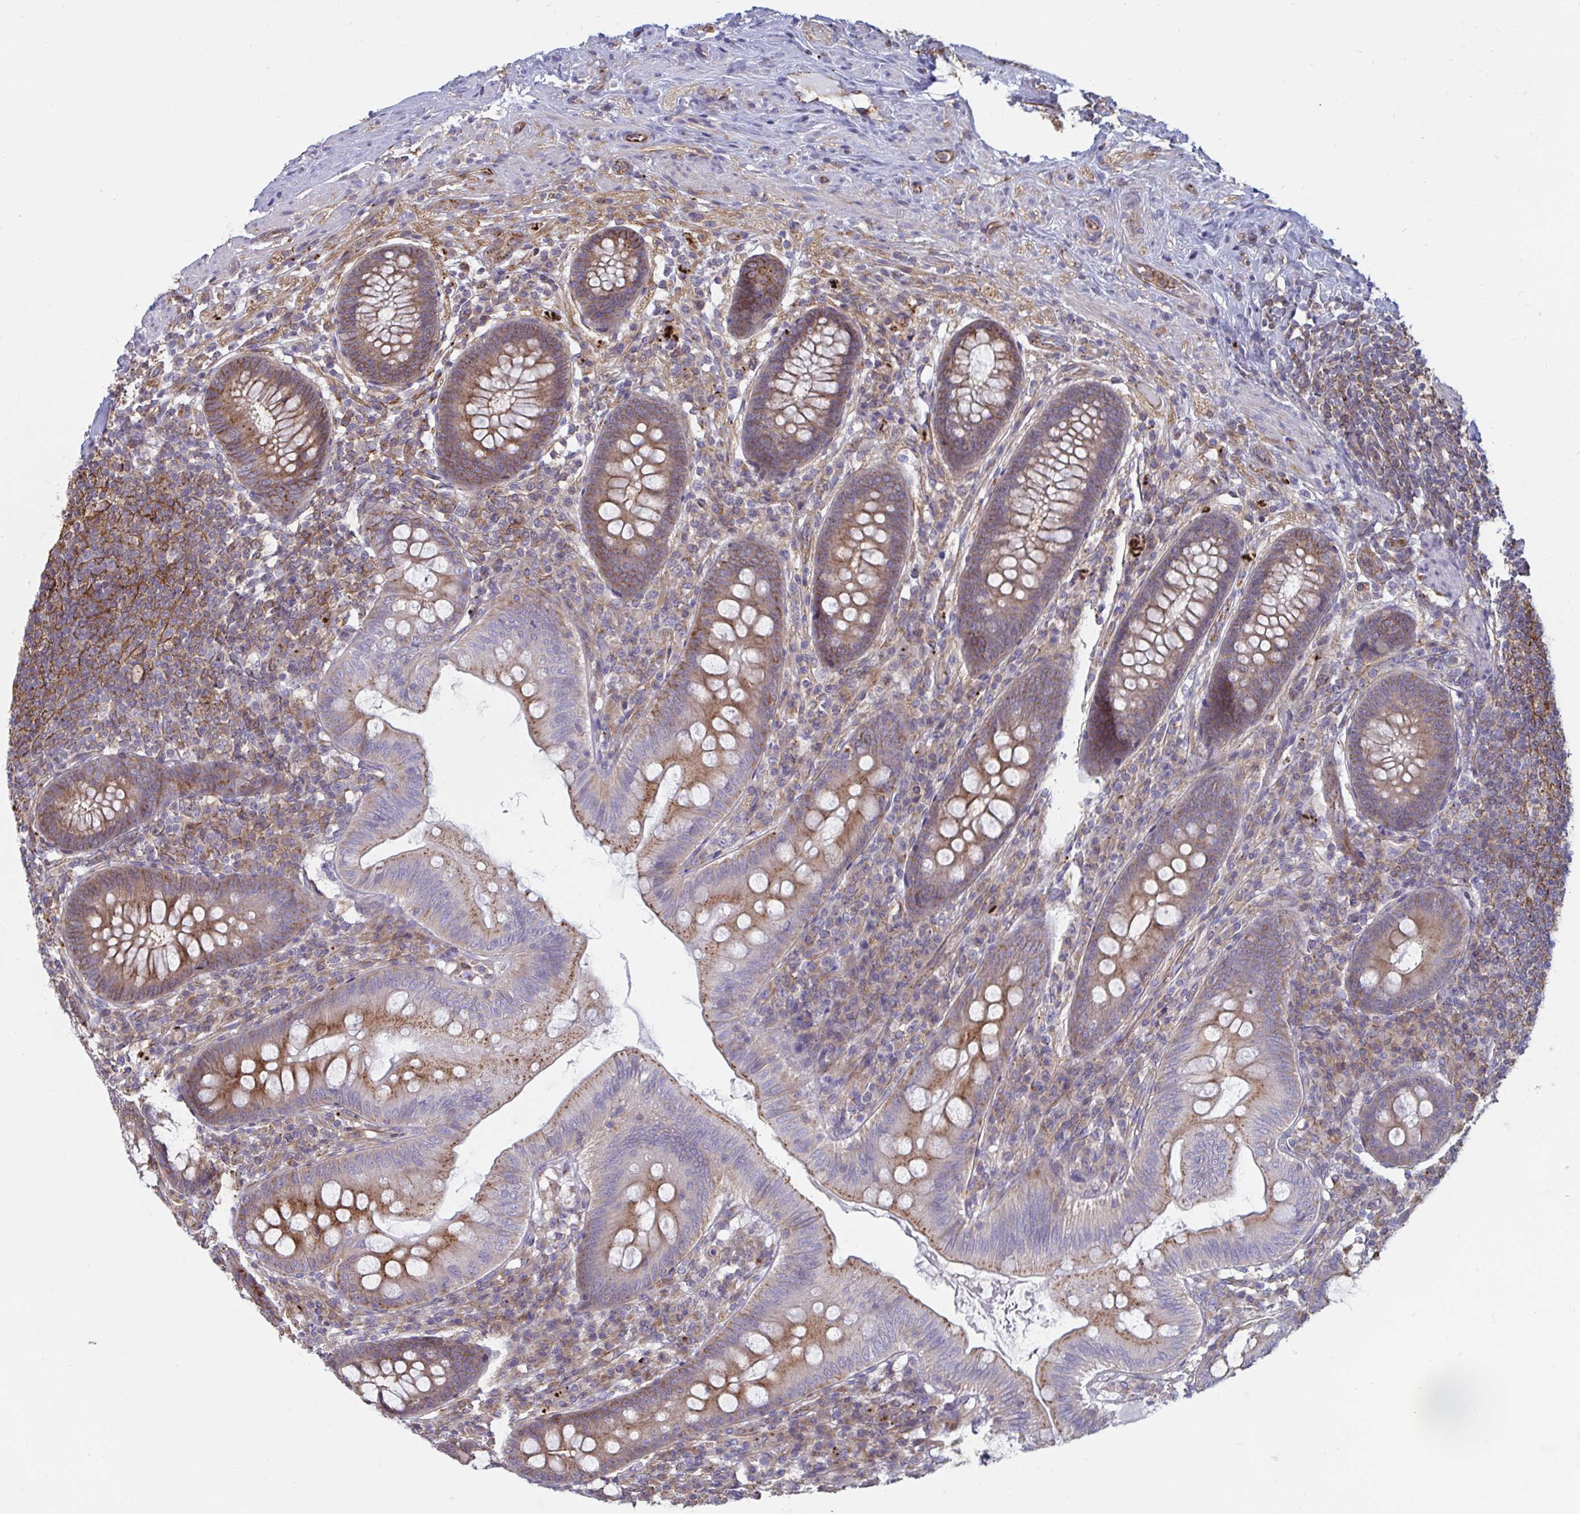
{"staining": {"intensity": "moderate", "quantity": ">75%", "location": "cytoplasmic/membranous"}, "tissue": "appendix", "cell_type": "Glandular cells", "image_type": "normal", "snomed": [{"axis": "morphology", "description": "Normal tissue, NOS"}, {"axis": "topography", "description": "Appendix"}], "caption": "The micrograph demonstrates staining of normal appendix, revealing moderate cytoplasmic/membranous protein expression (brown color) within glandular cells.", "gene": "SLC9A6", "patient": {"sex": "male", "age": 71}}